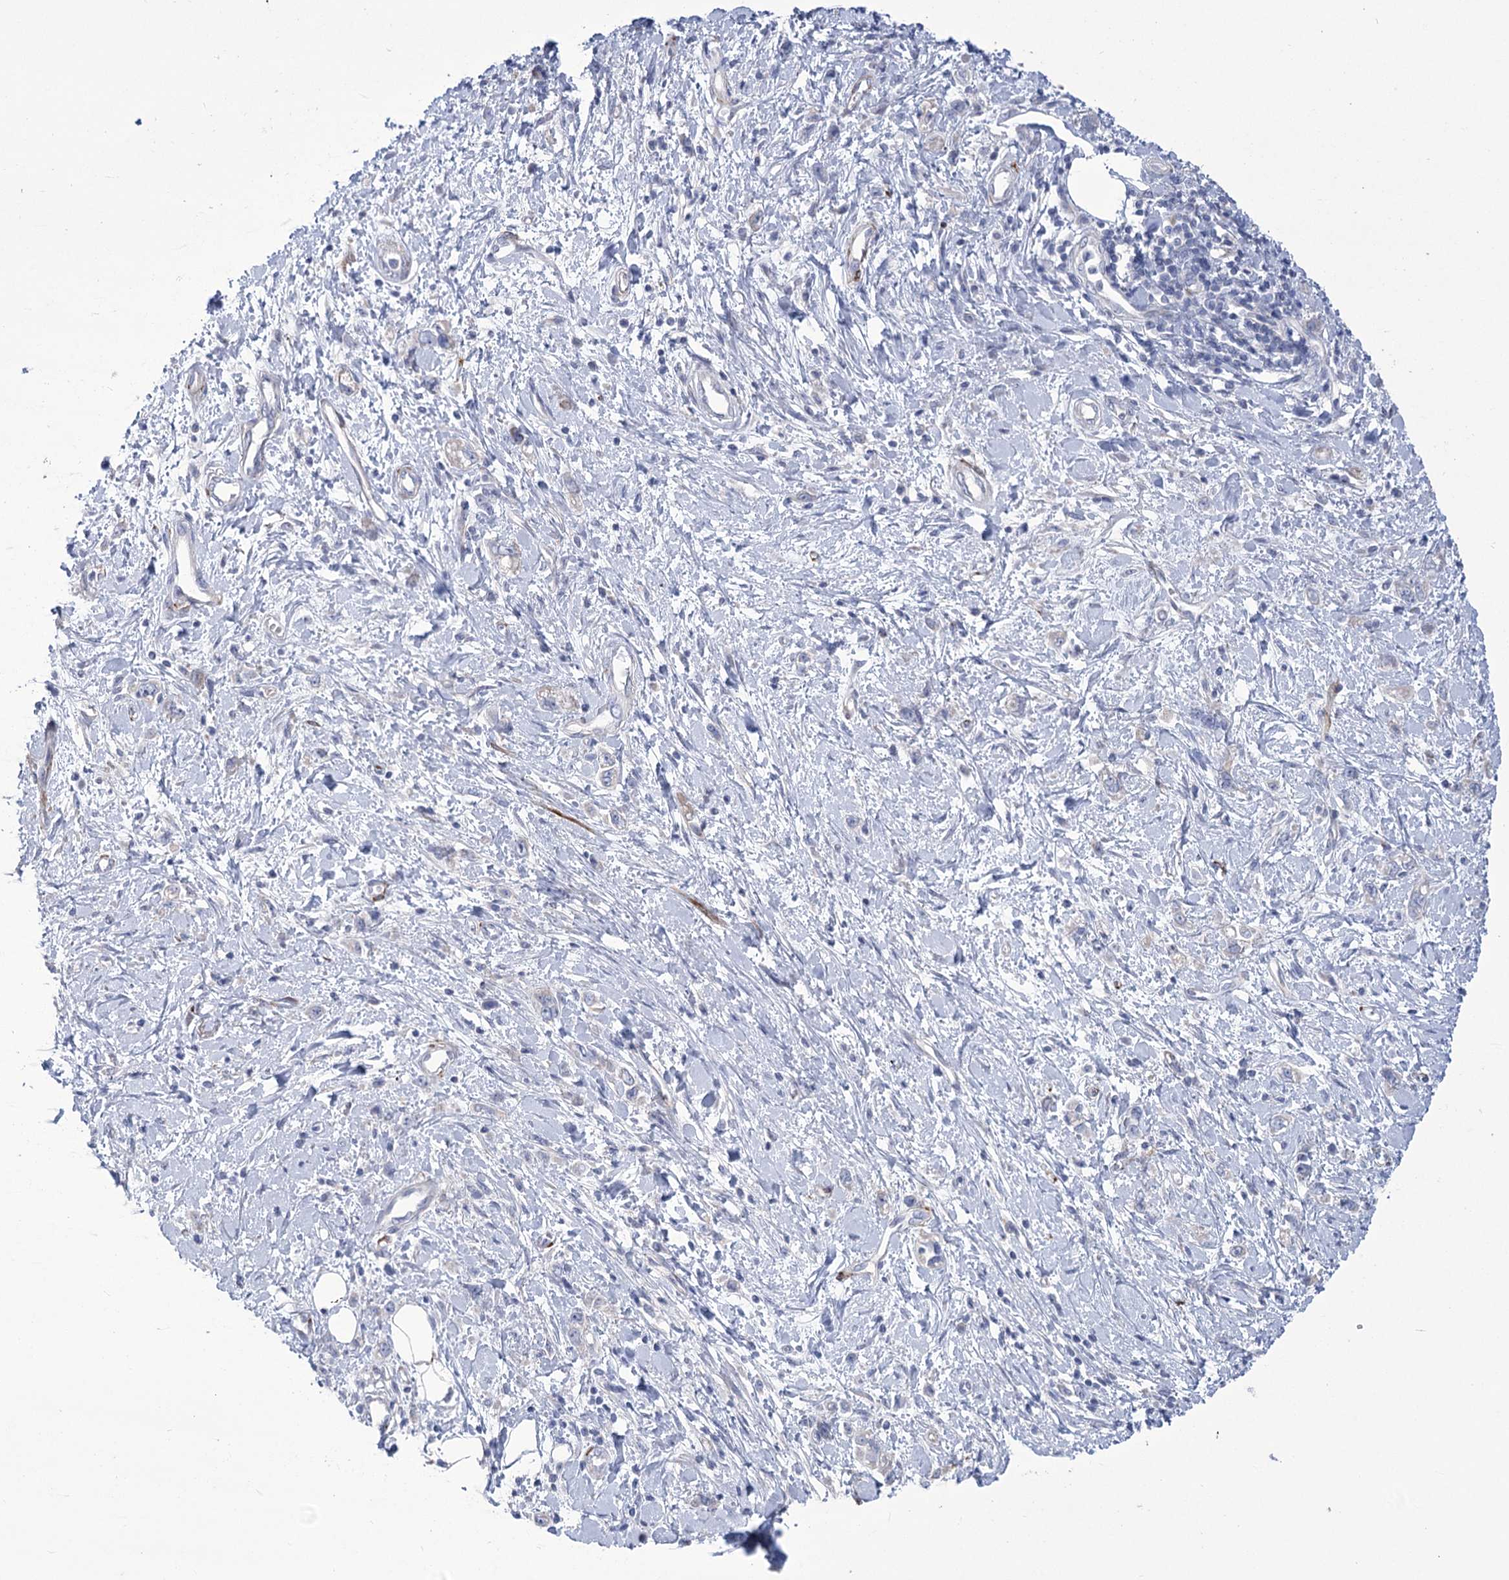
{"staining": {"intensity": "negative", "quantity": "none", "location": "none"}, "tissue": "stomach cancer", "cell_type": "Tumor cells", "image_type": "cancer", "snomed": [{"axis": "morphology", "description": "Adenocarcinoma, NOS"}, {"axis": "topography", "description": "Stomach"}], "caption": "DAB immunohistochemical staining of human stomach cancer (adenocarcinoma) reveals no significant expression in tumor cells.", "gene": "ANGPTL3", "patient": {"sex": "female", "age": 76}}